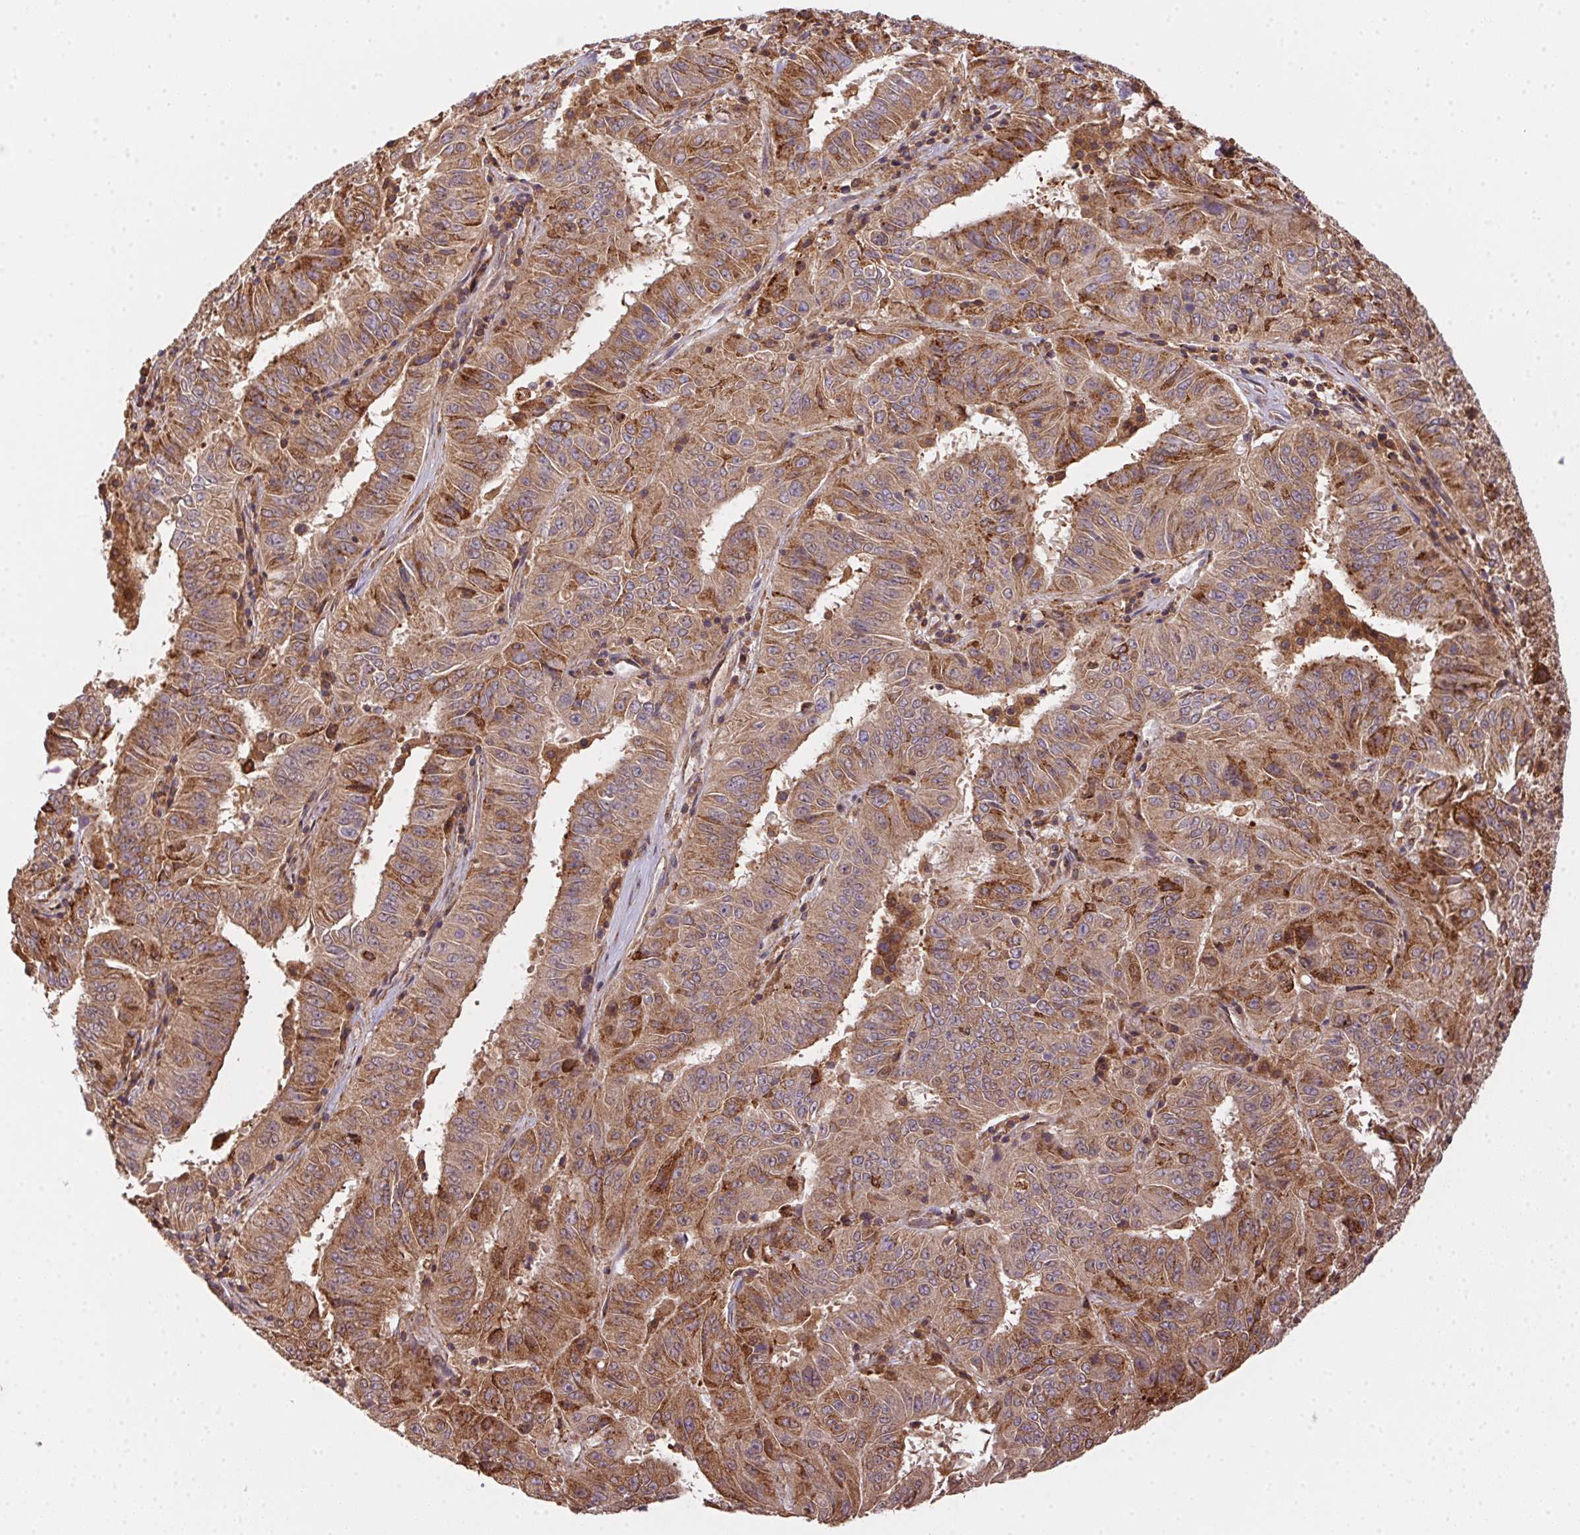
{"staining": {"intensity": "weak", "quantity": ">75%", "location": "cytoplasmic/membranous"}, "tissue": "pancreatic cancer", "cell_type": "Tumor cells", "image_type": "cancer", "snomed": [{"axis": "morphology", "description": "Adenocarcinoma, NOS"}, {"axis": "topography", "description": "Pancreas"}], "caption": "A micrograph of human pancreatic cancer (adenocarcinoma) stained for a protein reveals weak cytoplasmic/membranous brown staining in tumor cells.", "gene": "MEX3D", "patient": {"sex": "male", "age": 63}}